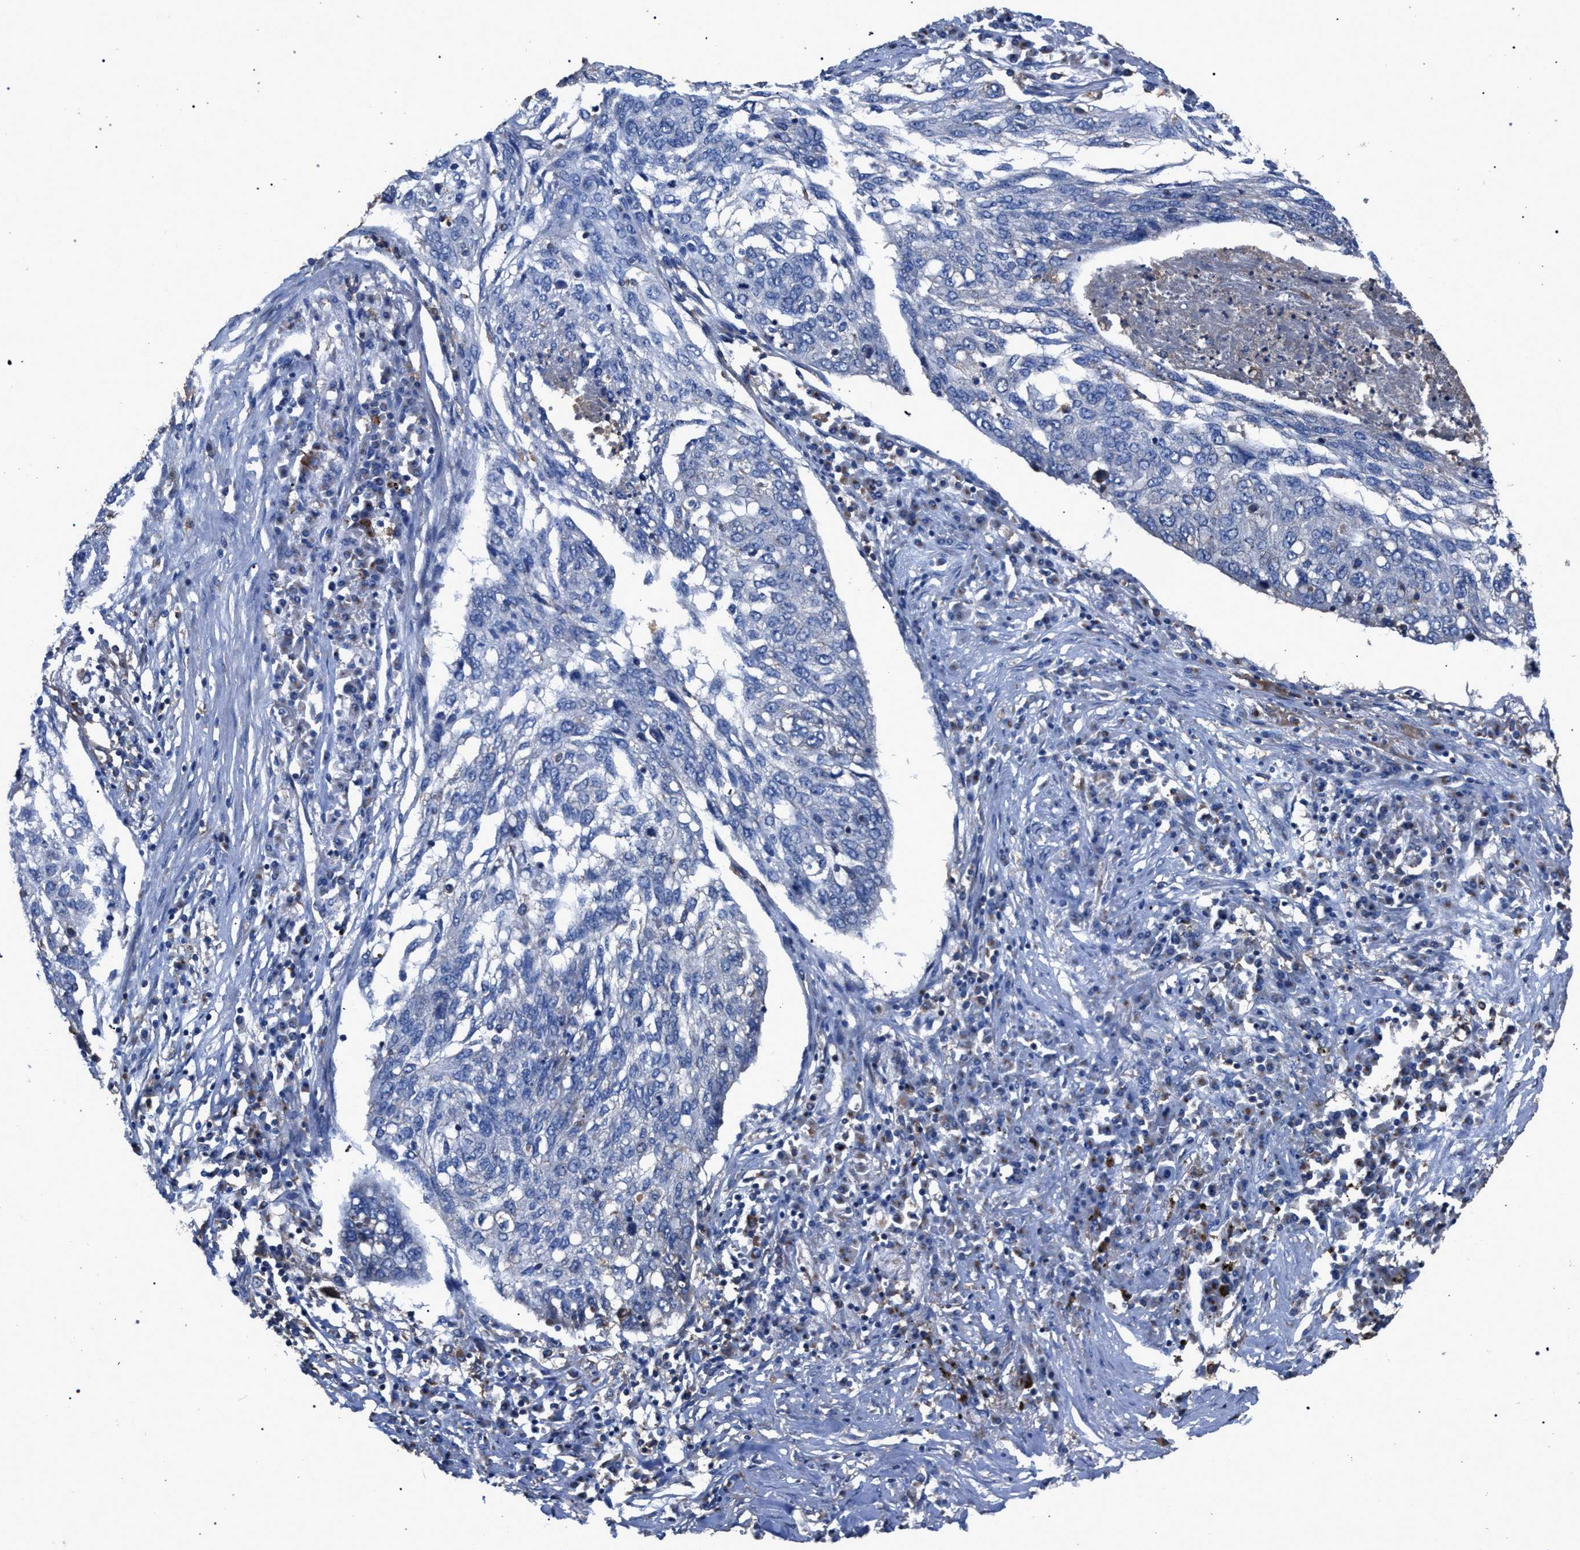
{"staining": {"intensity": "negative", "quantity": "none", "location": "none"}, "tissue": "lung cancer", "cell_type": "Tumor cells", "image_type": "cancer", "snomed": [{"axis": "morphology", "description": "Squamous cell carcinoma, NOS"}, {"axis": "topography", "description": "Lung"}], "caption": "Tumor cells show no significant protein staining in lung squamous cell carcinoma. (Stains: DAB IHC with hematoxylin counter stain, Microscopy: brightfield microscopy at high magnification).", "gene": "ATP6V0A1", "patient": {"sex": "female", "age": 63}}